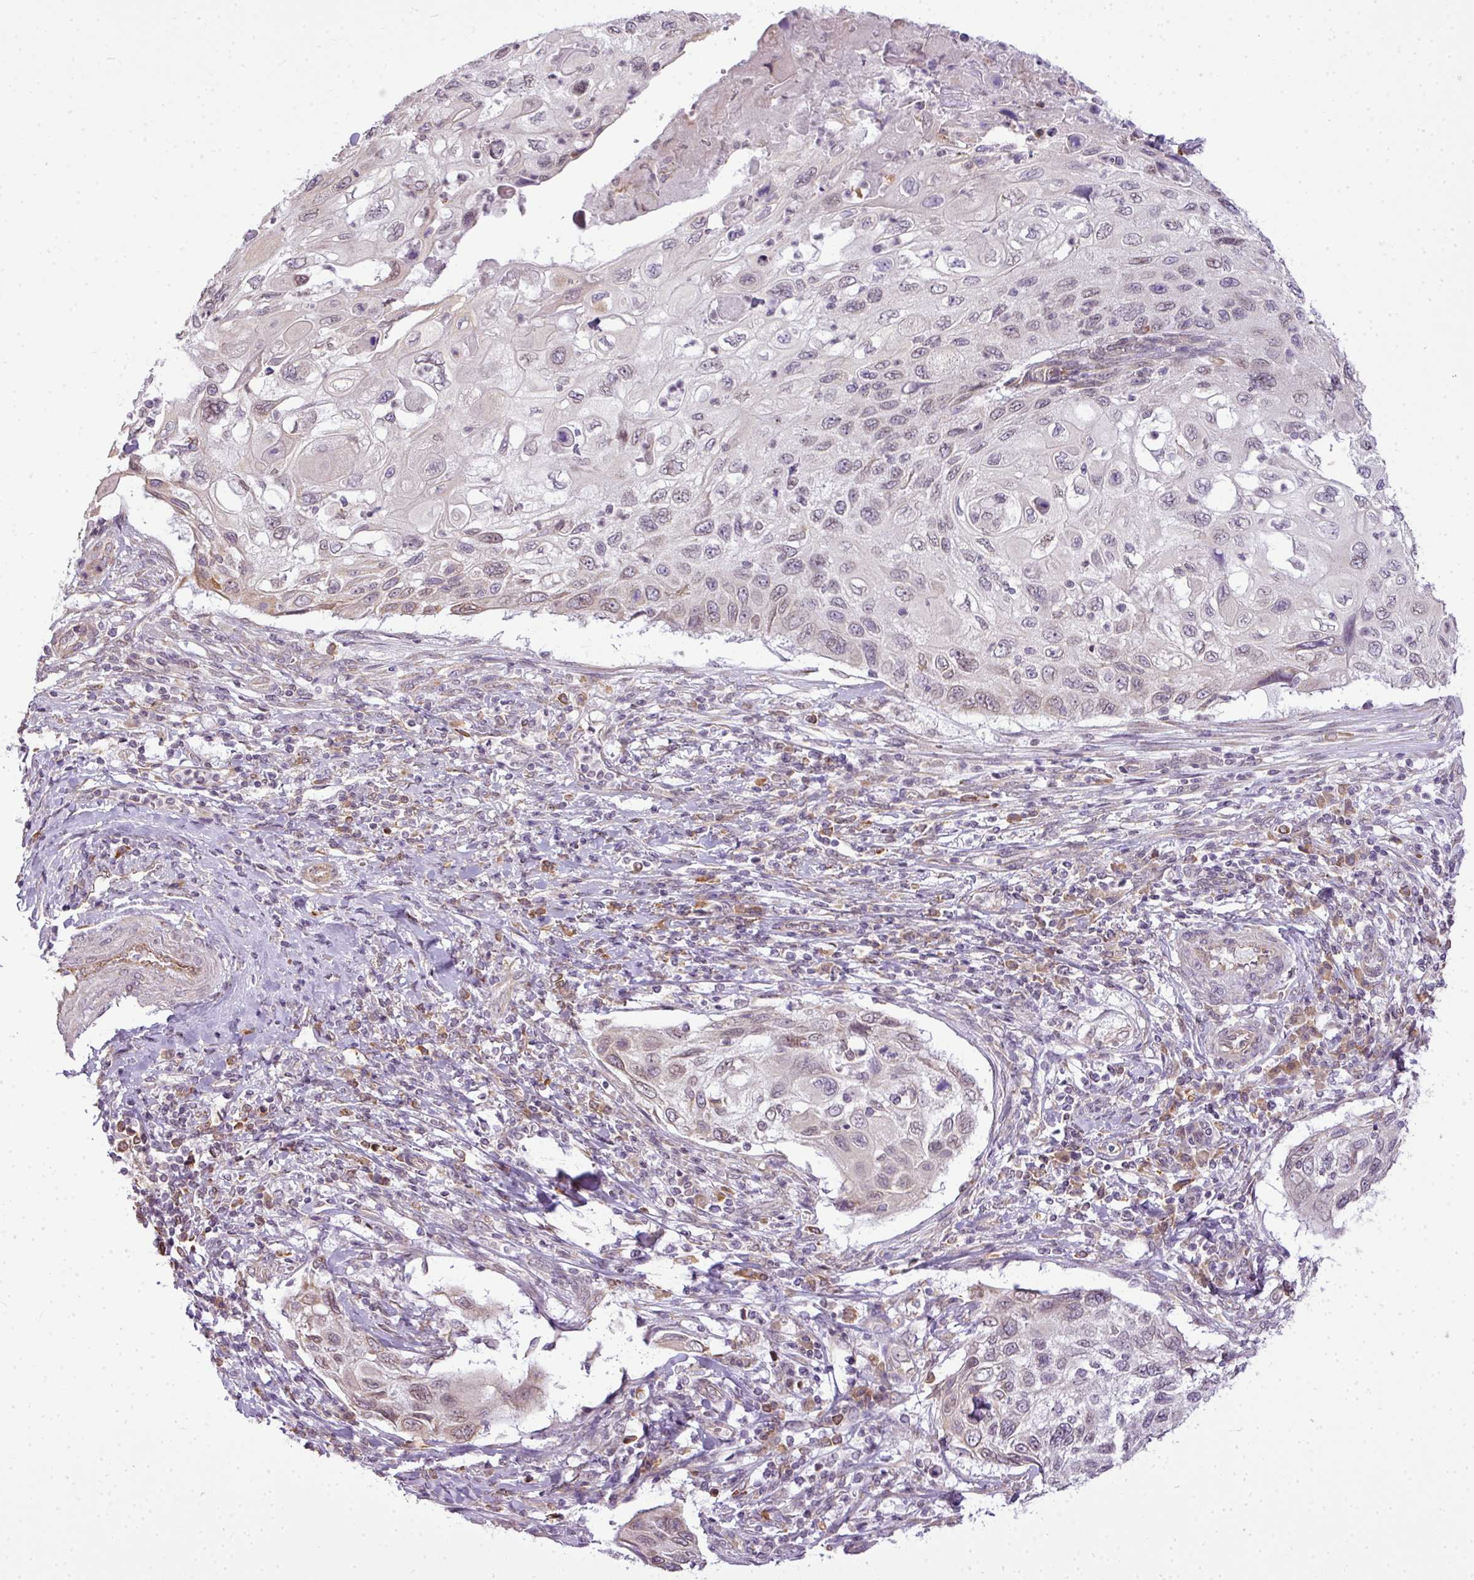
{"staining": {"intensity": "weak", "quantity": "<25%", "location": "nuclear"}, "tissue": "cervical cancer", "cell_type": "Tumor cells", "image_type": "cancer", "snomed": [{"axis": "morphology", "description": "Squamous cell carcinoma, NOS"}, {"axis": "topography", "description": "Cervix"}], "caption": "The immunohistochemistry micrograph has no significant expression in tumor cells of squamous cell carcinoma (cervical) tissue.", "gene": "COX18", "patient": {"sex": "female", "age": 70}}